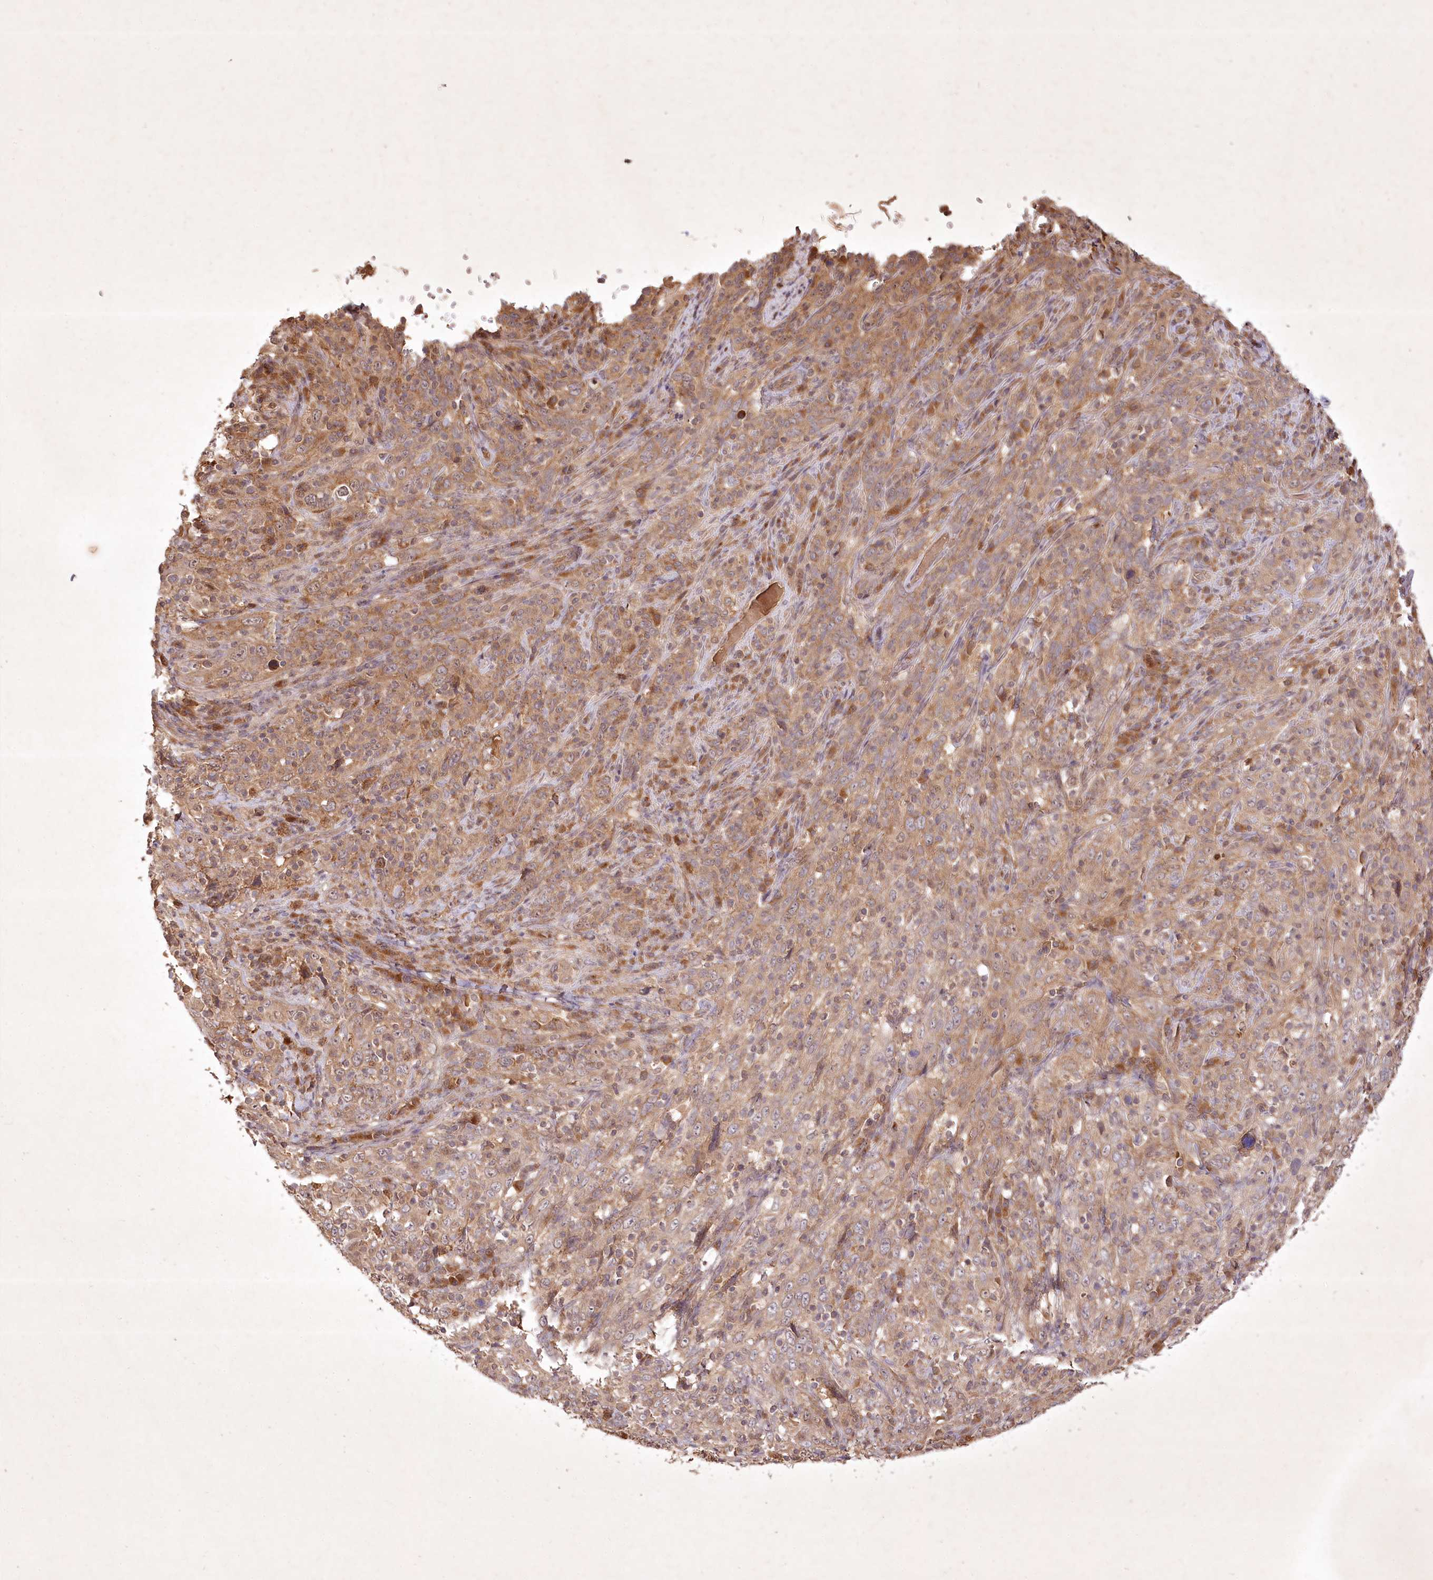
{"staining": {"intensity": "moderate", "quantity": ">75%", "location": "cytoplasmic/membranous"}, "tissue": "cervical cancer", "cell_type": "Tumor cells", "image_type": "cancer", "snomed": [{"axis": "morphology", "description": "Squamous cell carcinoma, NOS"}, {"axis": "topography", "description": "Cervix"}], "caption": "A brown stain labels moderate cytoplasmic/membranous staining of a protein in cervical squamous cell carcinoma tumor cells. (brown staining indicates protein expression, while blue staining denotes nuclei).", "gene": "IRAK1BP1", "patient": {"sex": "female", "age": 46}}